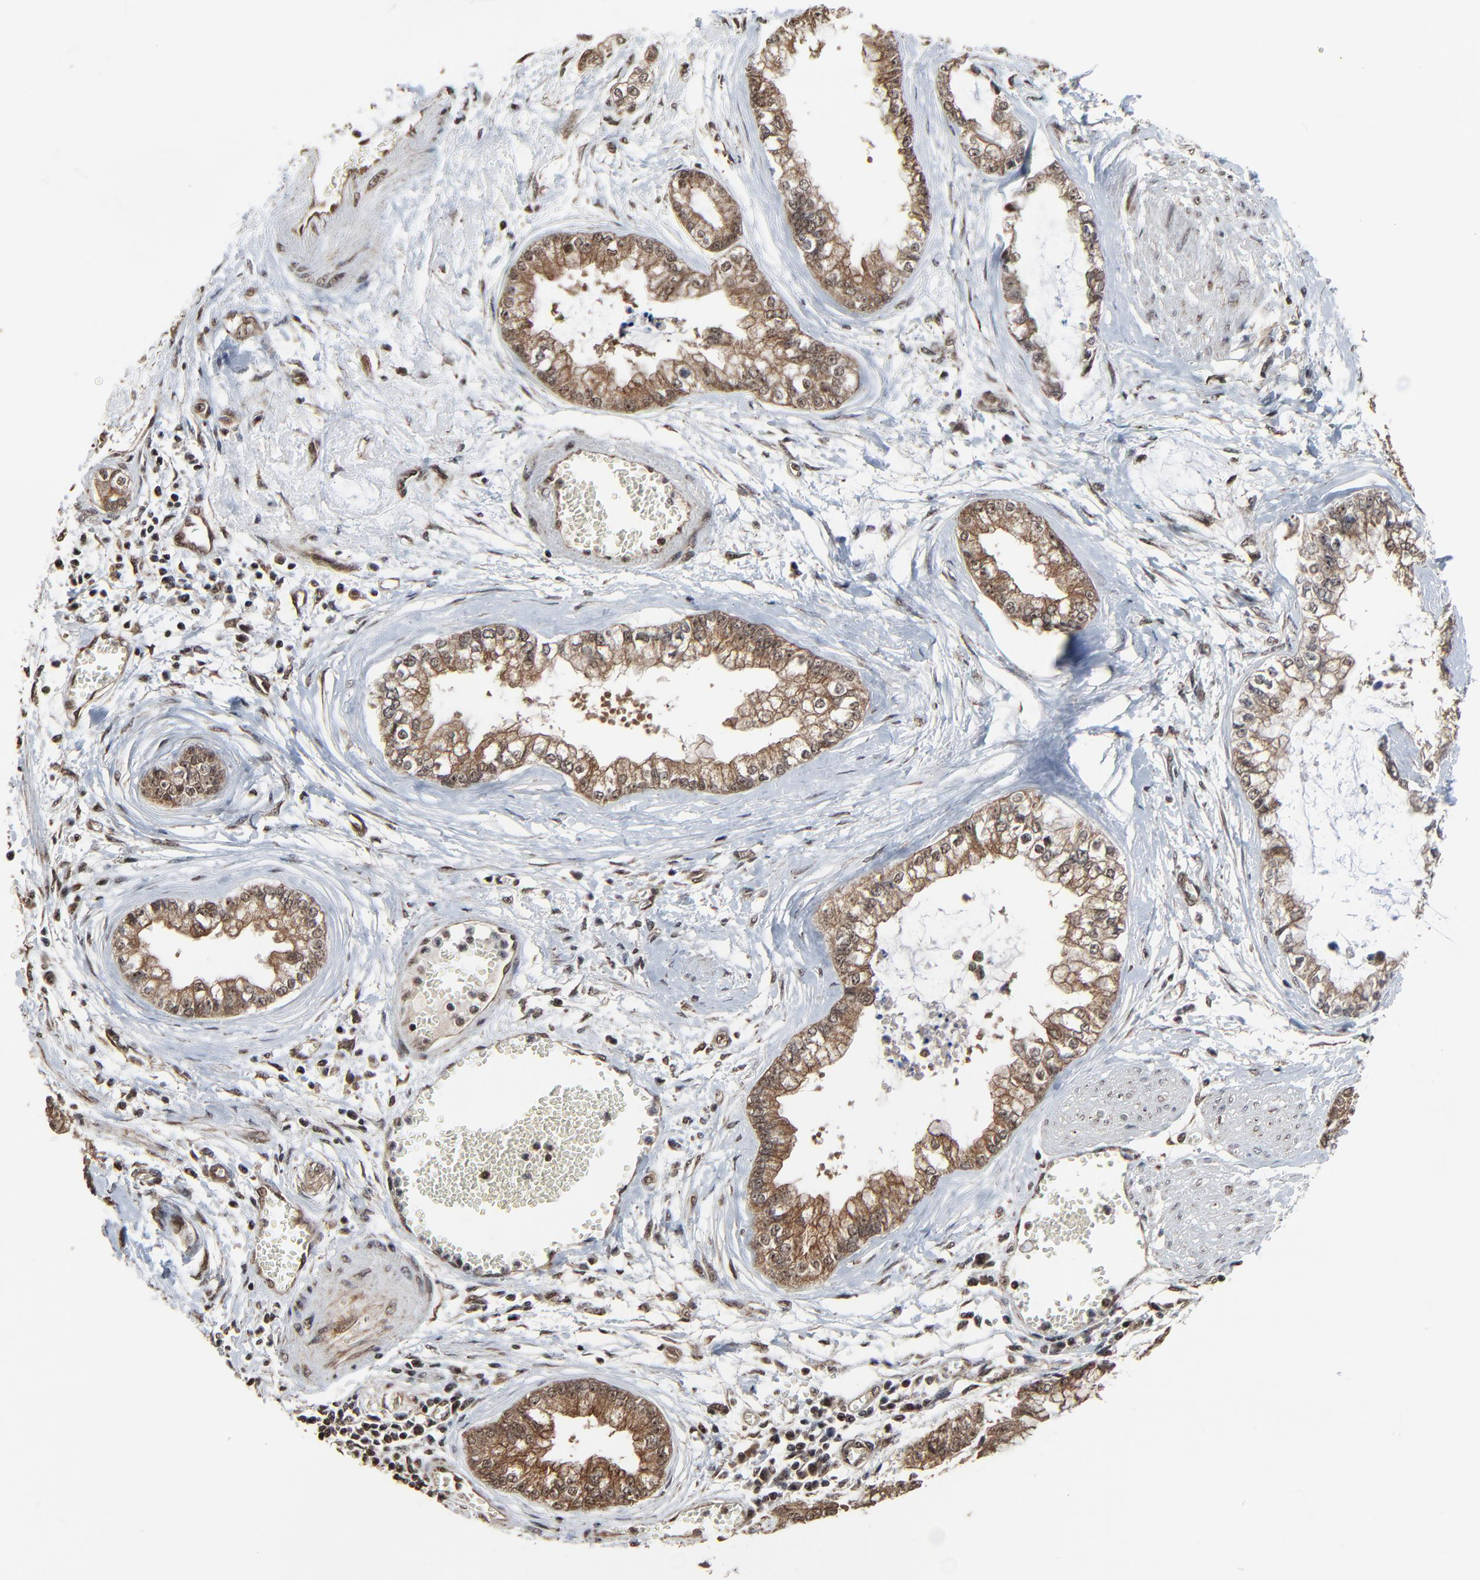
{"staining": {"intensity": "weak", "quantity": ">75%", "location": "cytoplasmic/membranous,nuclear"}, "tissue": "liver cancer", "cell_type": "Tumor cells", "image_type": "cancer", "snomed": [{"axis": "morphology", "description": "Cholangiocarcinoma"}, {"axis": "topography", "description": "Liver"}], "caption": "A brown stain labels weak cytoplasmic/membranous and nuclear staining of a protein in human liver cholangiocarcinoma tumor cells.", "gene": "RHOJ", "patient": {"sex": "female", "age": 79}}